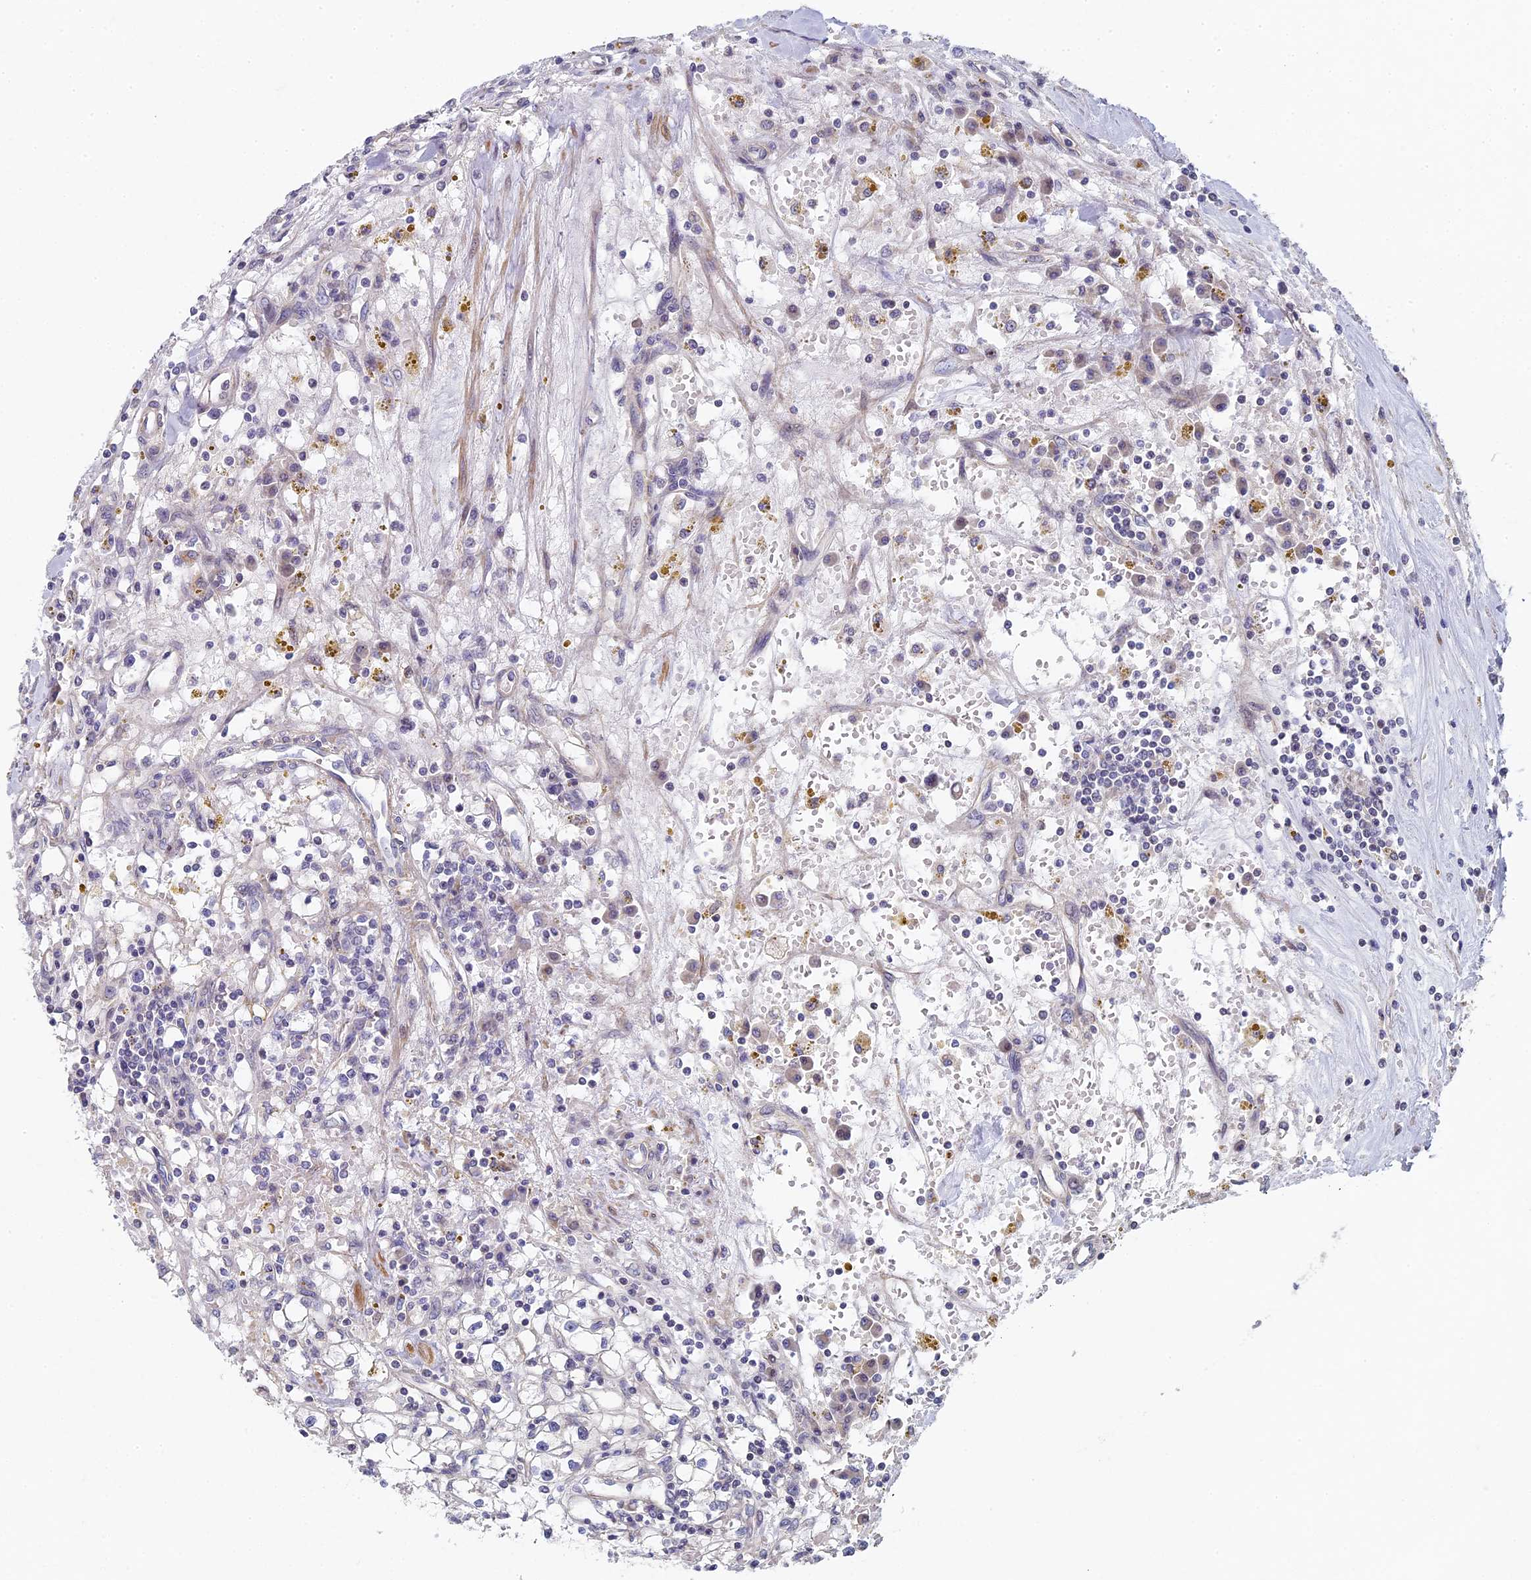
{"staining": {"intensity": "negative", "quantity": "none", "location": "none"}, "tissue": "renal cancer", "cell_type": "Tumor cells", "image_type": "cancer", "snomed": [{"axis": "morphology", "description": "Adenocarcinoma, NOS"}, {"axis": "topography", "description": "Kidney"}], "caption": "Human adenocarcinoma (renal) stained for a protein using IHC demonstrates no staining in tumor cells.", "gene": "DIXDC1", "patient": {"sex": "male", "age": 56}}